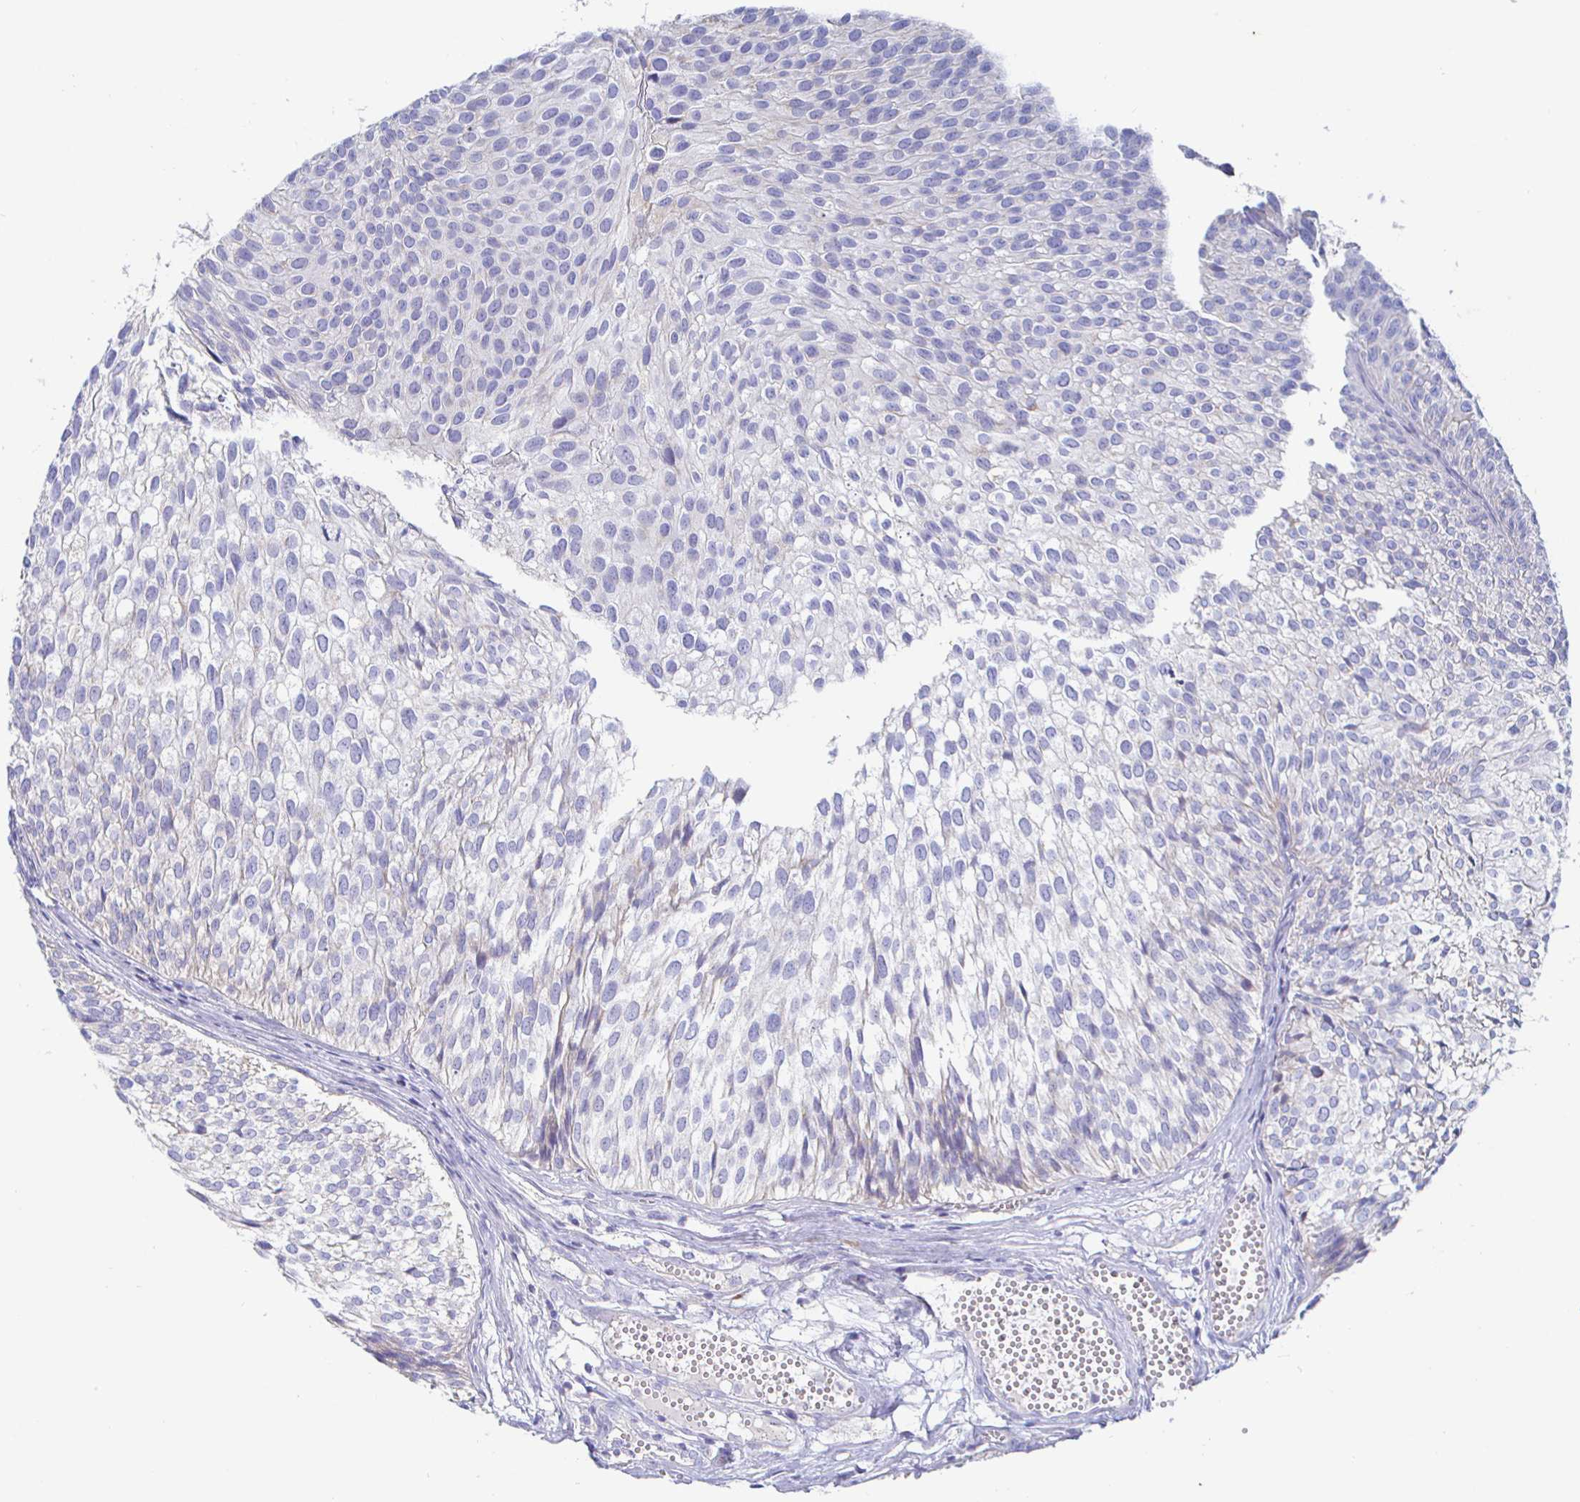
{"staining": {"intensity": "negative", "quantity": "none", "location": "none"}, "tissue": "urothelial cancer", "cell_type": "Tumor cells", "image_type": "cancer", "snomed": [{"axis": "morphology", "description": "Urothelial carcinoma, Low grade"}, {"axis": "topography", "description": "Urinary bladder"}], "caption": "Immunohistochemistry micrograph of urothelial cancer stained for a protein (brown), which shows no expression in tumor cells.", "gene": "SYNGR4", "patient": {"sex": "male", "age": 91}}